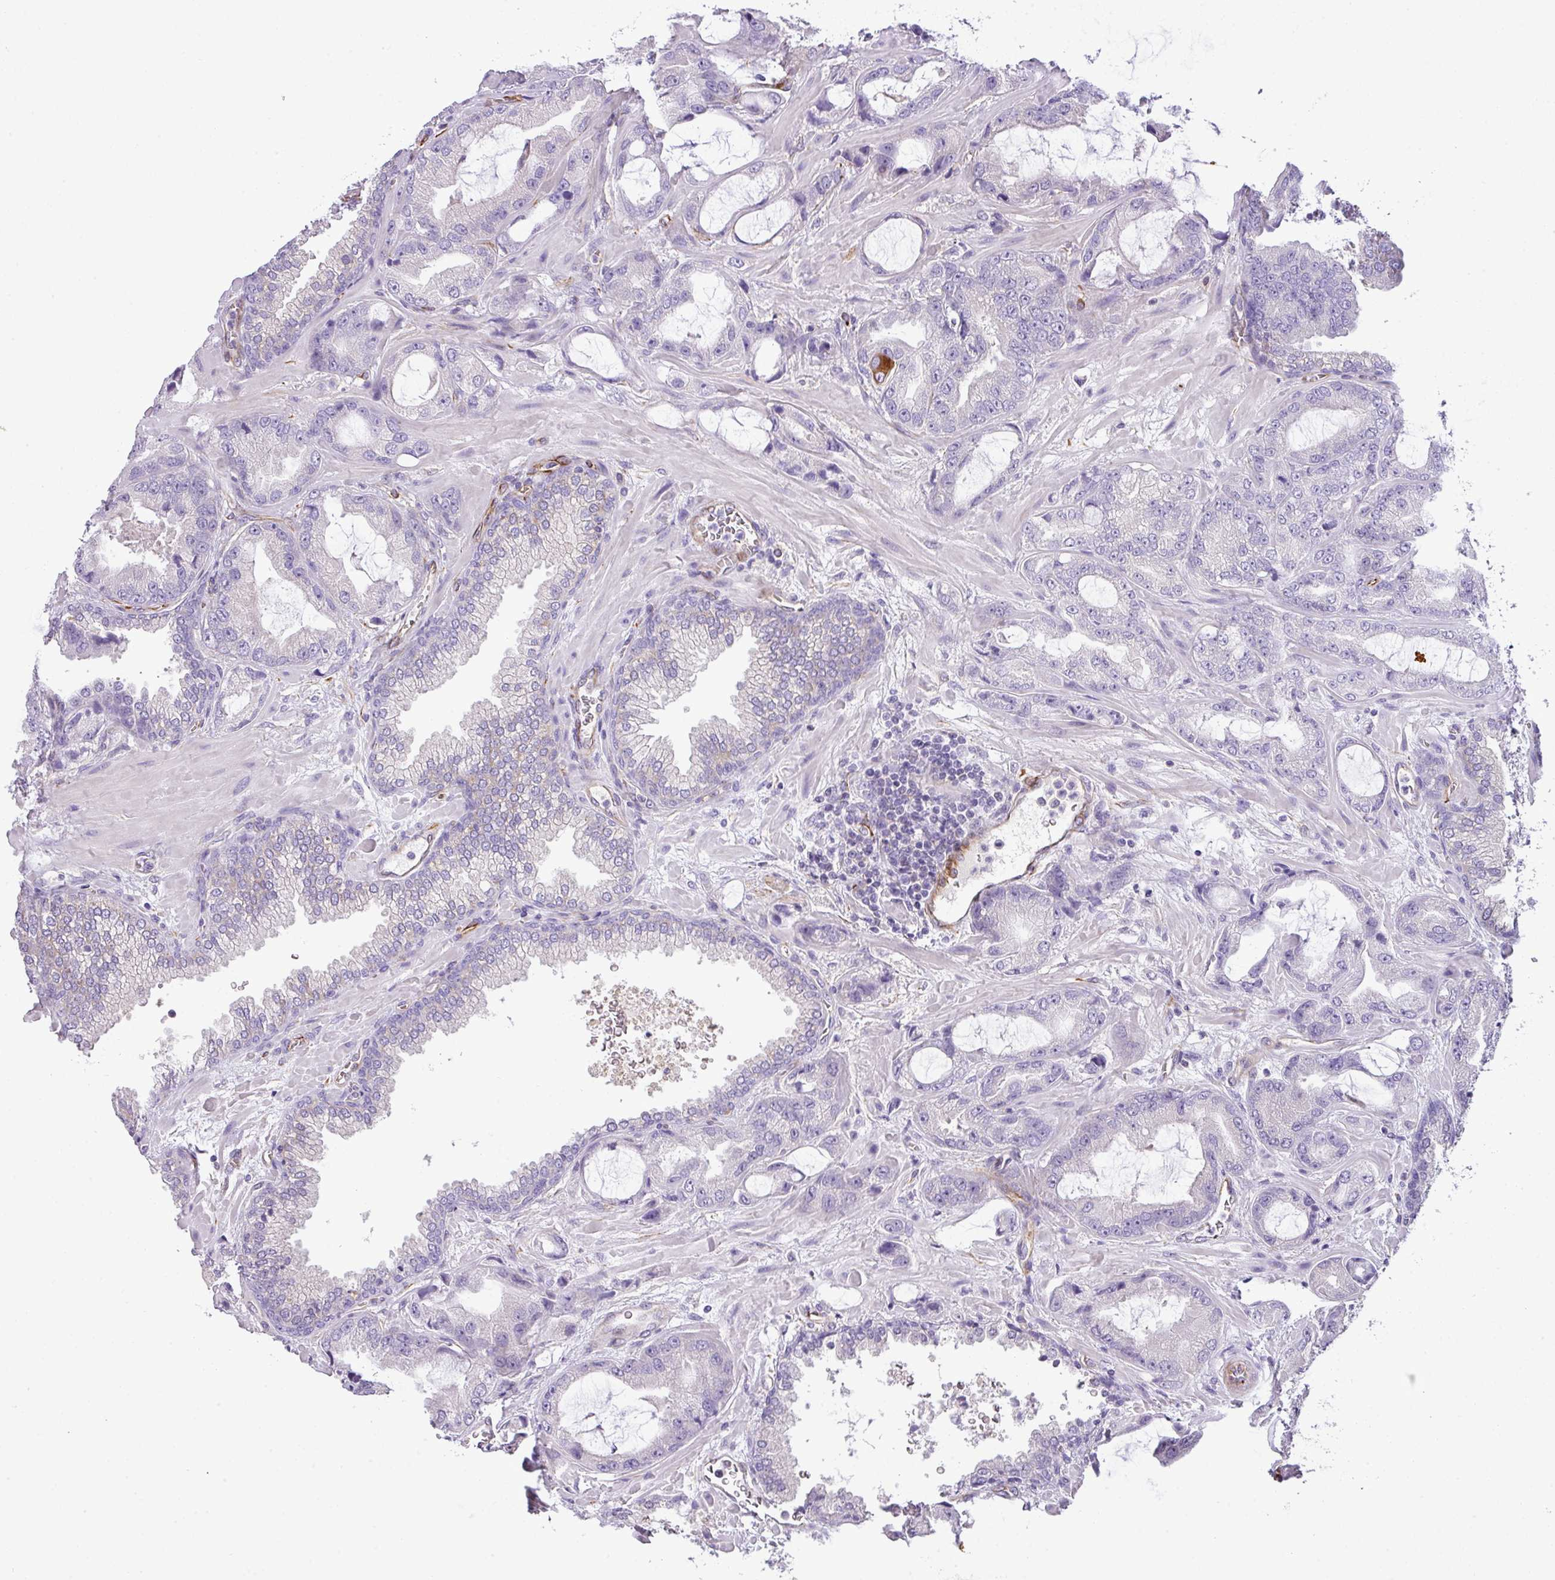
{"staining": {"intensity": "negative", "quantity": "none", "location": "none"}, "tissue": "prostate cancer", "cell_type": "Tumor cells", "image_type": "cancer", "snomed": [{"axis": "morphology", "description": "Adenocarcinoma, High grade"}, {"axis": "topography", "description": "Prostate"}], "caption": "This is an IHC micrograph of human prostate cancer. There is no positivity in tumor cells.", "gene": "ENSG00000273748", "patient": {"sex": "male", "age": 68}}